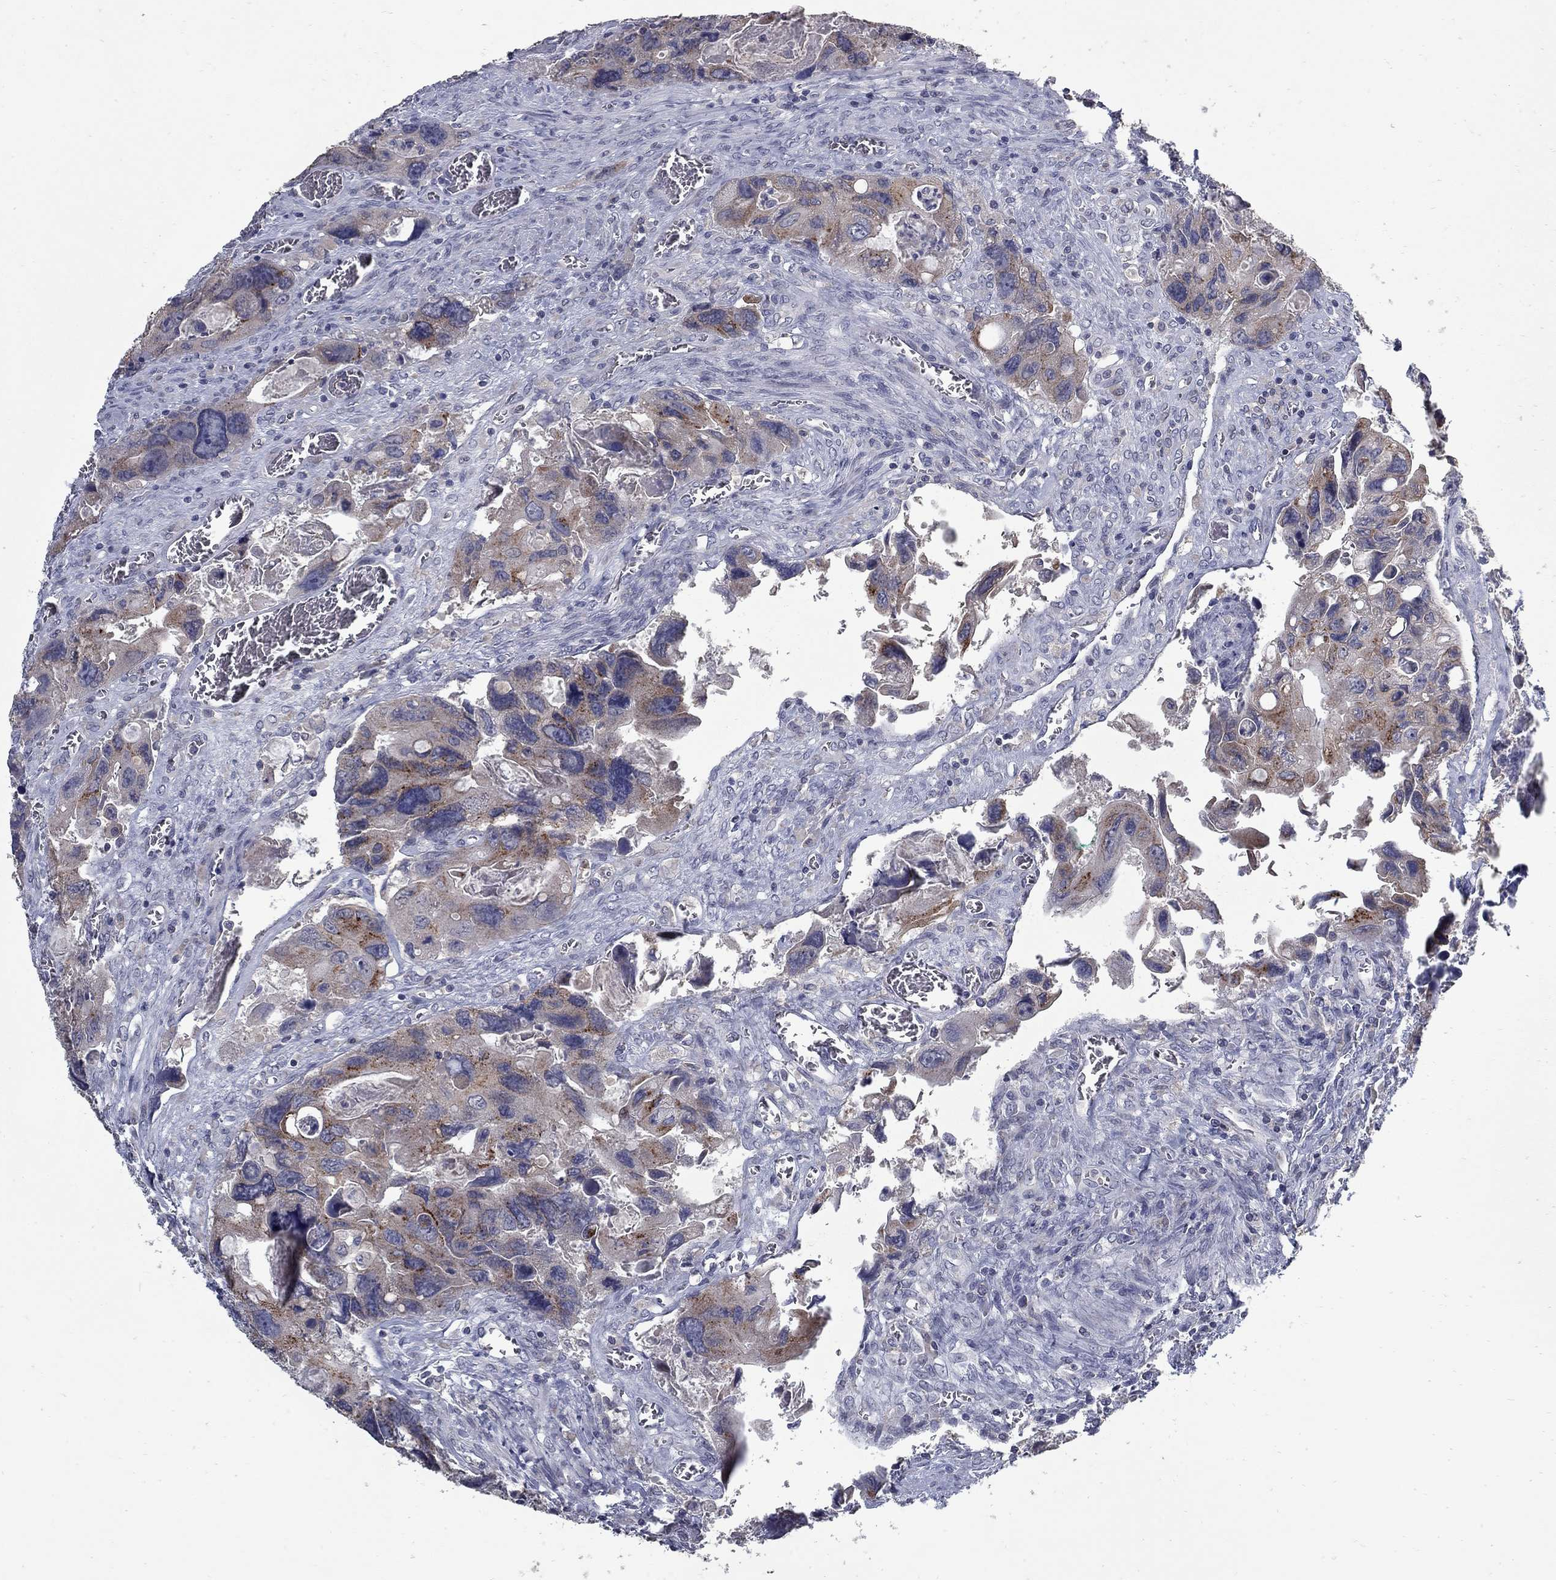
{"staining": {"intensity": "strong", "quantity": "<25%", "location": "cytoplasmic/membranous"}, "tissue": "colorectal cancer", "cell_type": "Tumor cells", "image_type": "cancer", "snomed": [{"axis": "morphology", "description": "Adenocarcinoma, NOS"}, {"axis": "topography", "description": "Rectum"}], "caption": "Protein staining shows strong cytoplasmic/membranous positivity in about <25% of tumor cells in colorectal adenocarcinoma. (Brightfield microscopy of DAB IHC at high magnification).", "gene": "KIAA0319L", "patient": {"sex": "male", "age": 62}}